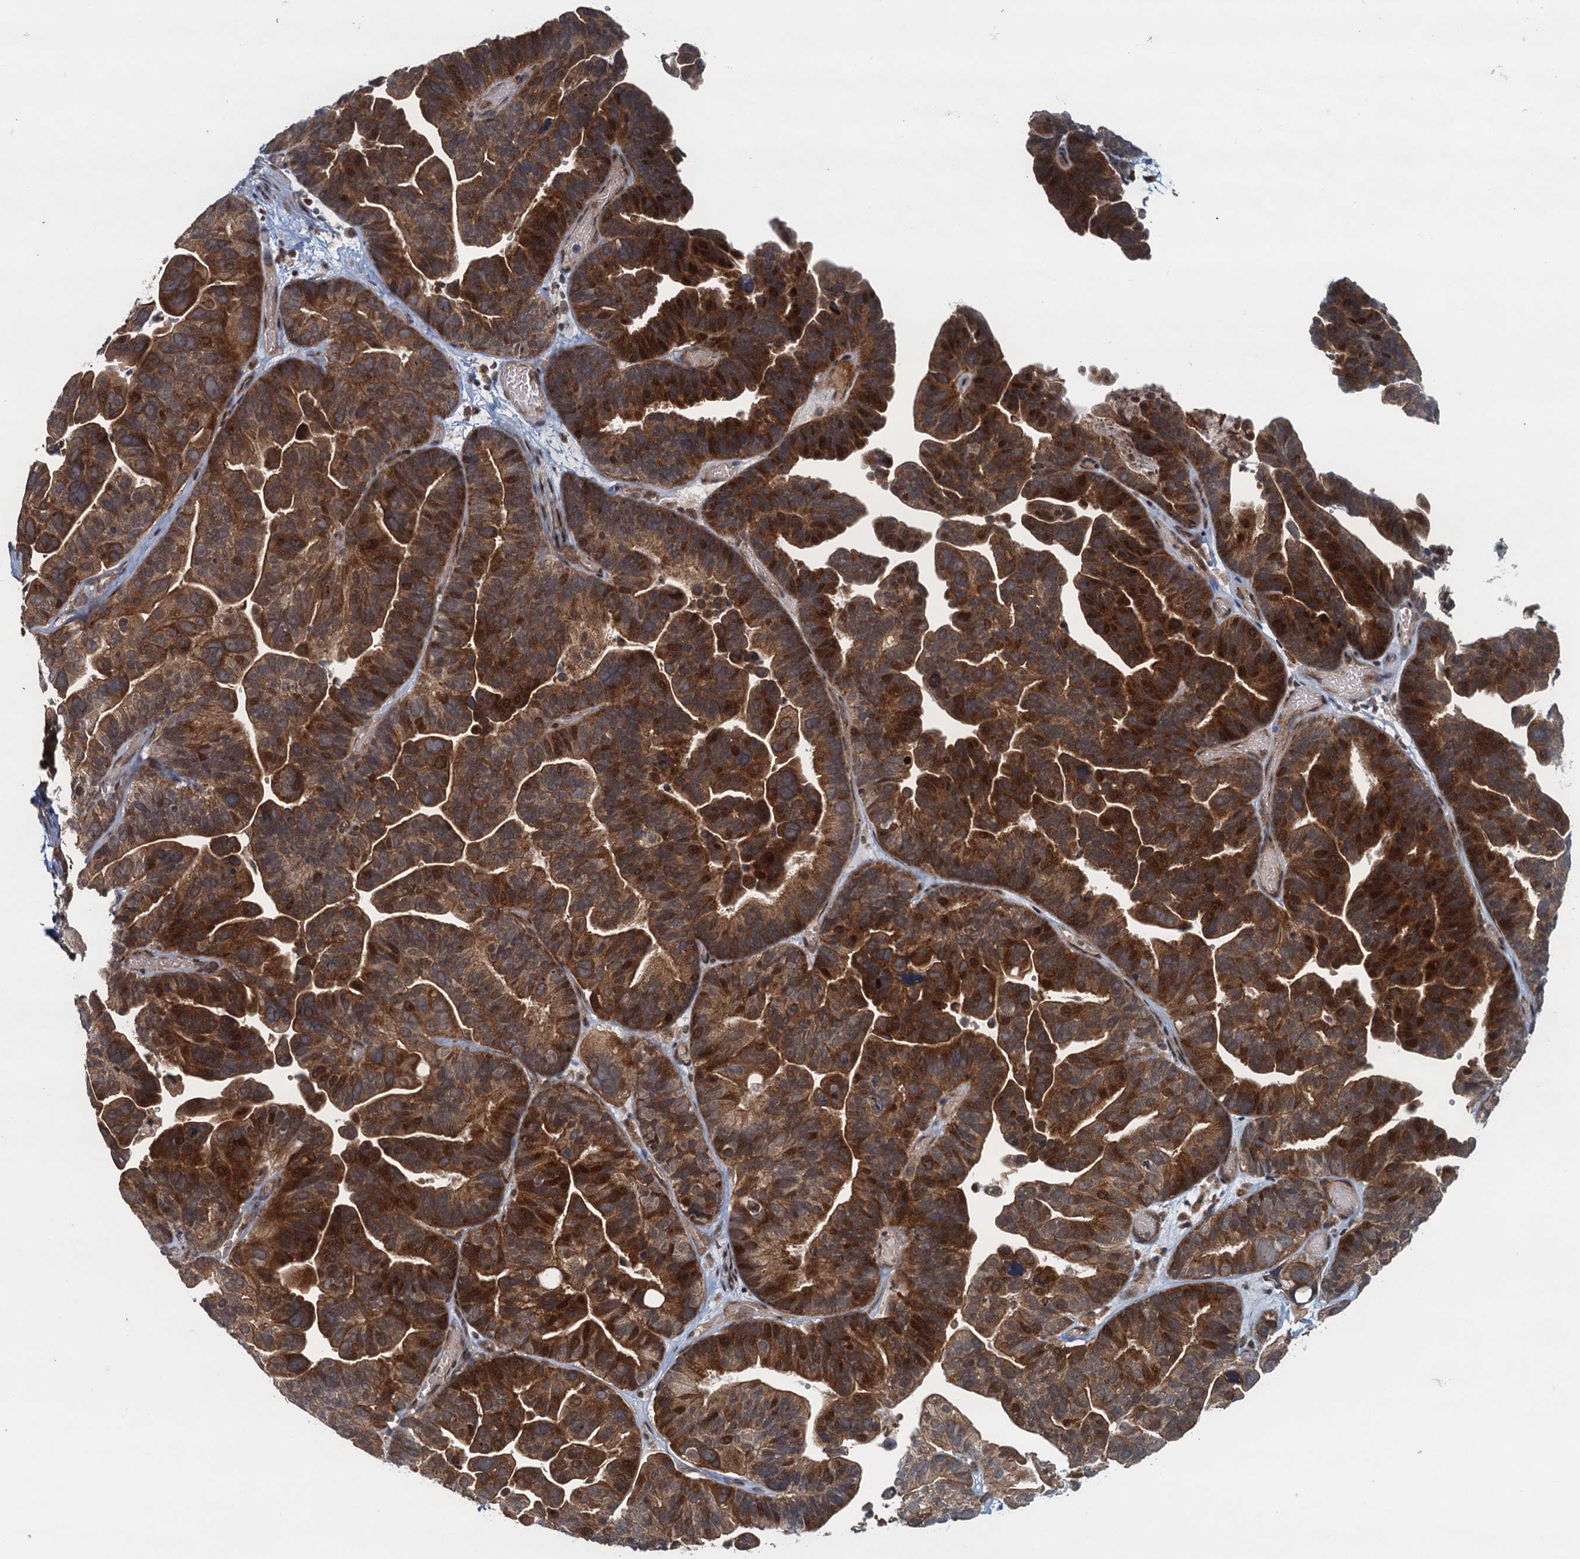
{"staining": {"intensity": "strong", "quantity": "<25%", "location": "cytoplasmic/membranous,nuclear"}, "tissue": "ovarian cancer", "cell_type": "Tumor cells", "image_type": "cancer", "snomed": [{"axis": "morphology", "description": "Cystadenocarcinoma, serous, NOS"}, {"axis": "topography", "description": "Ovary"}], "caption": "Immunohistochemical staining of human ovarian cancer (serous cystadenocarcinoma) exhibits medium levels of strong cytoplasmic/membranous and nuclear protein expression in about <25% of tumor cells.", "gene": "NLRP10", "patient": {"sex": "female", "age": 56}}